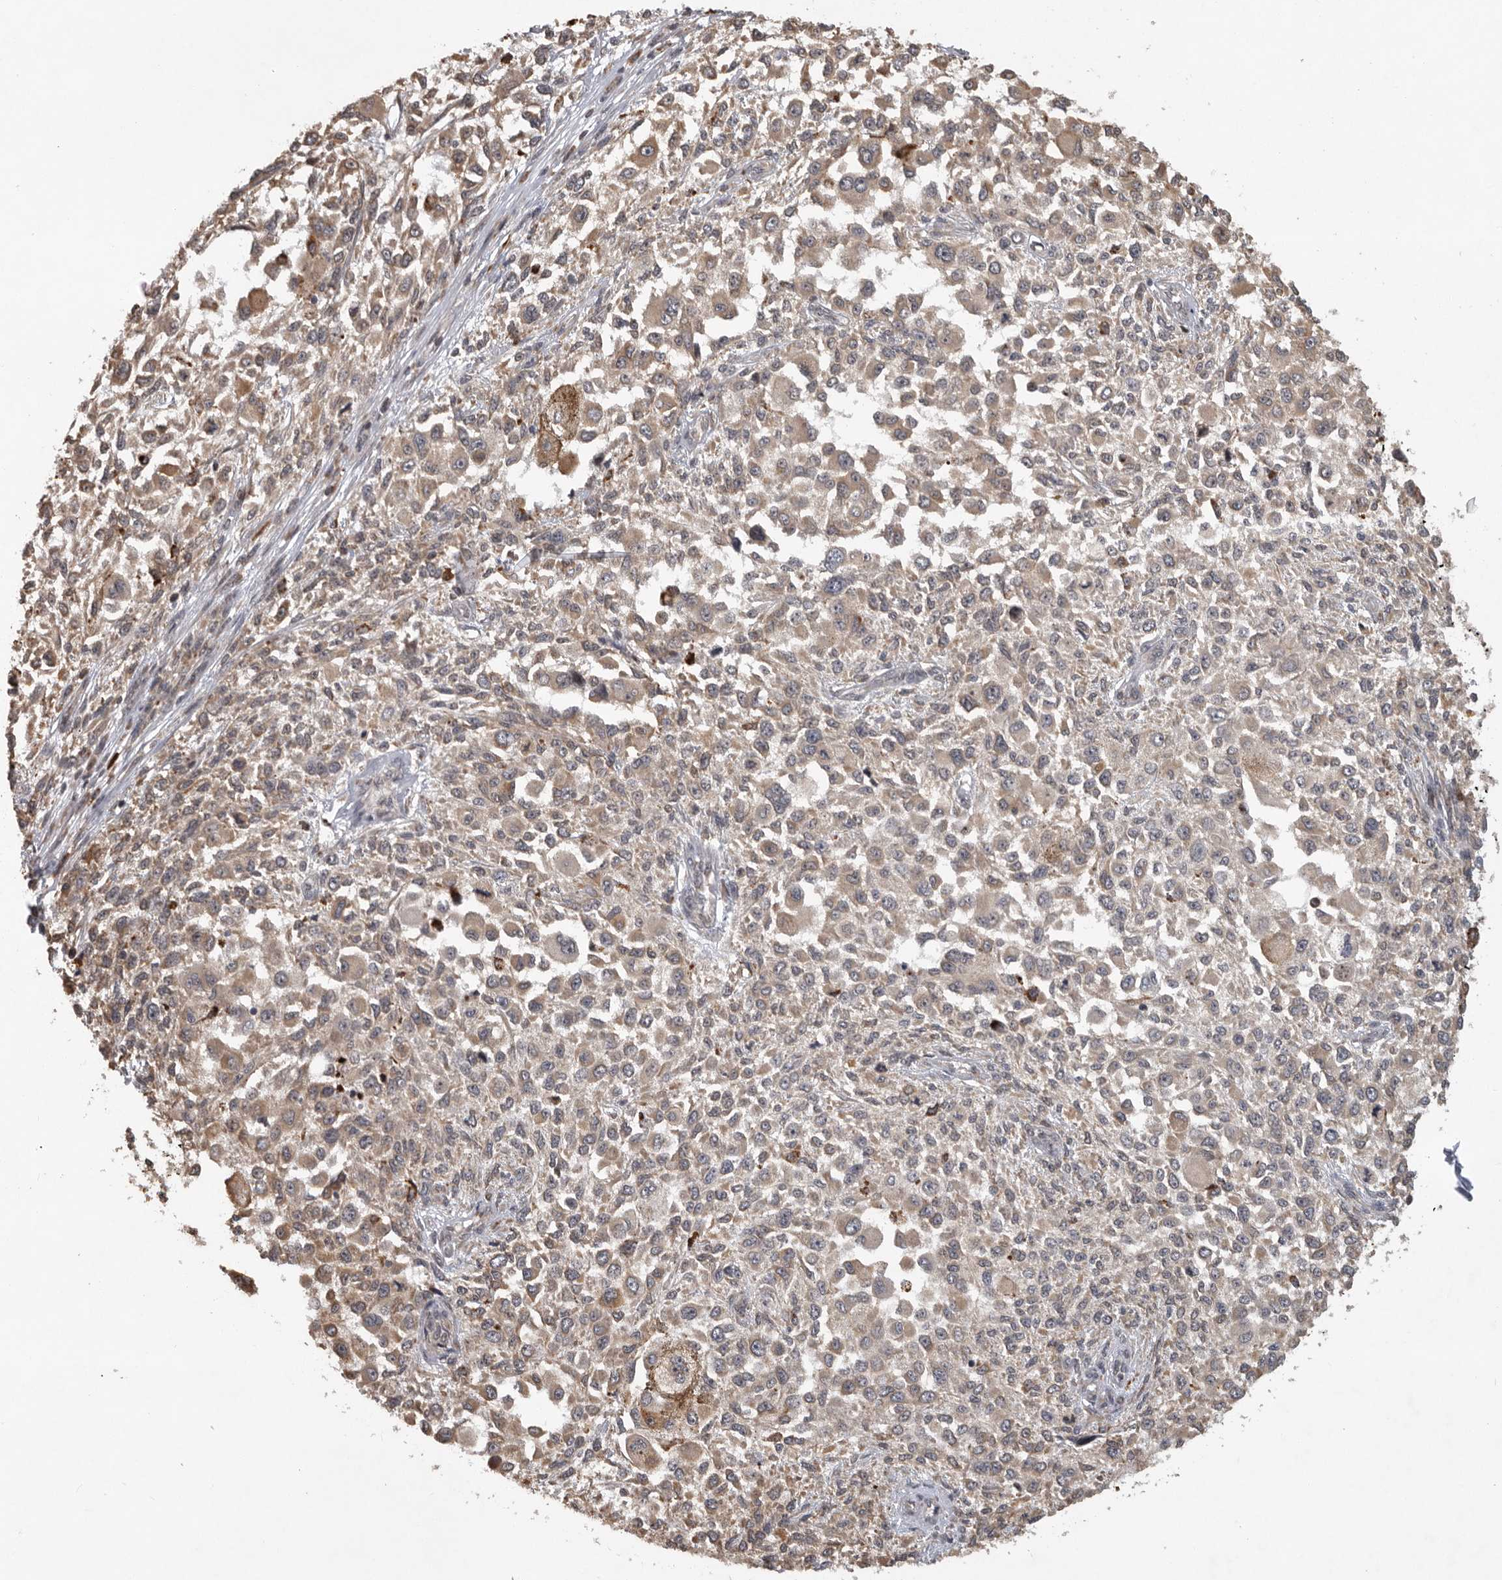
{"staining": {"intensity": "weak", "quantity": "25%-75%", "location": "cytoplasmic/membranous"}, "tissue": "melanoma", "cell_type": "Tumor cells", "image_type": "cancer", "snomed": [{"axis": "morphology", "description": "Necrosis, NOS"}, {"axis": "morphology", "description": "Malignant melanoma, NOS"}, {"axis": "topography", "description": "Skin"}], "caption": "Immunohistochemistry (IHC) of melanoma demonstrates low levels of weak cytoplasmic/membranous positivity in approximately 25%-75% of tumor cells. (DAB (3,3'-diaminobenzidine) = brown stain, brightfield microscopy at high magnification).", "gene": "ZNF83", "patient": {"sex": "female", "age": 87}}